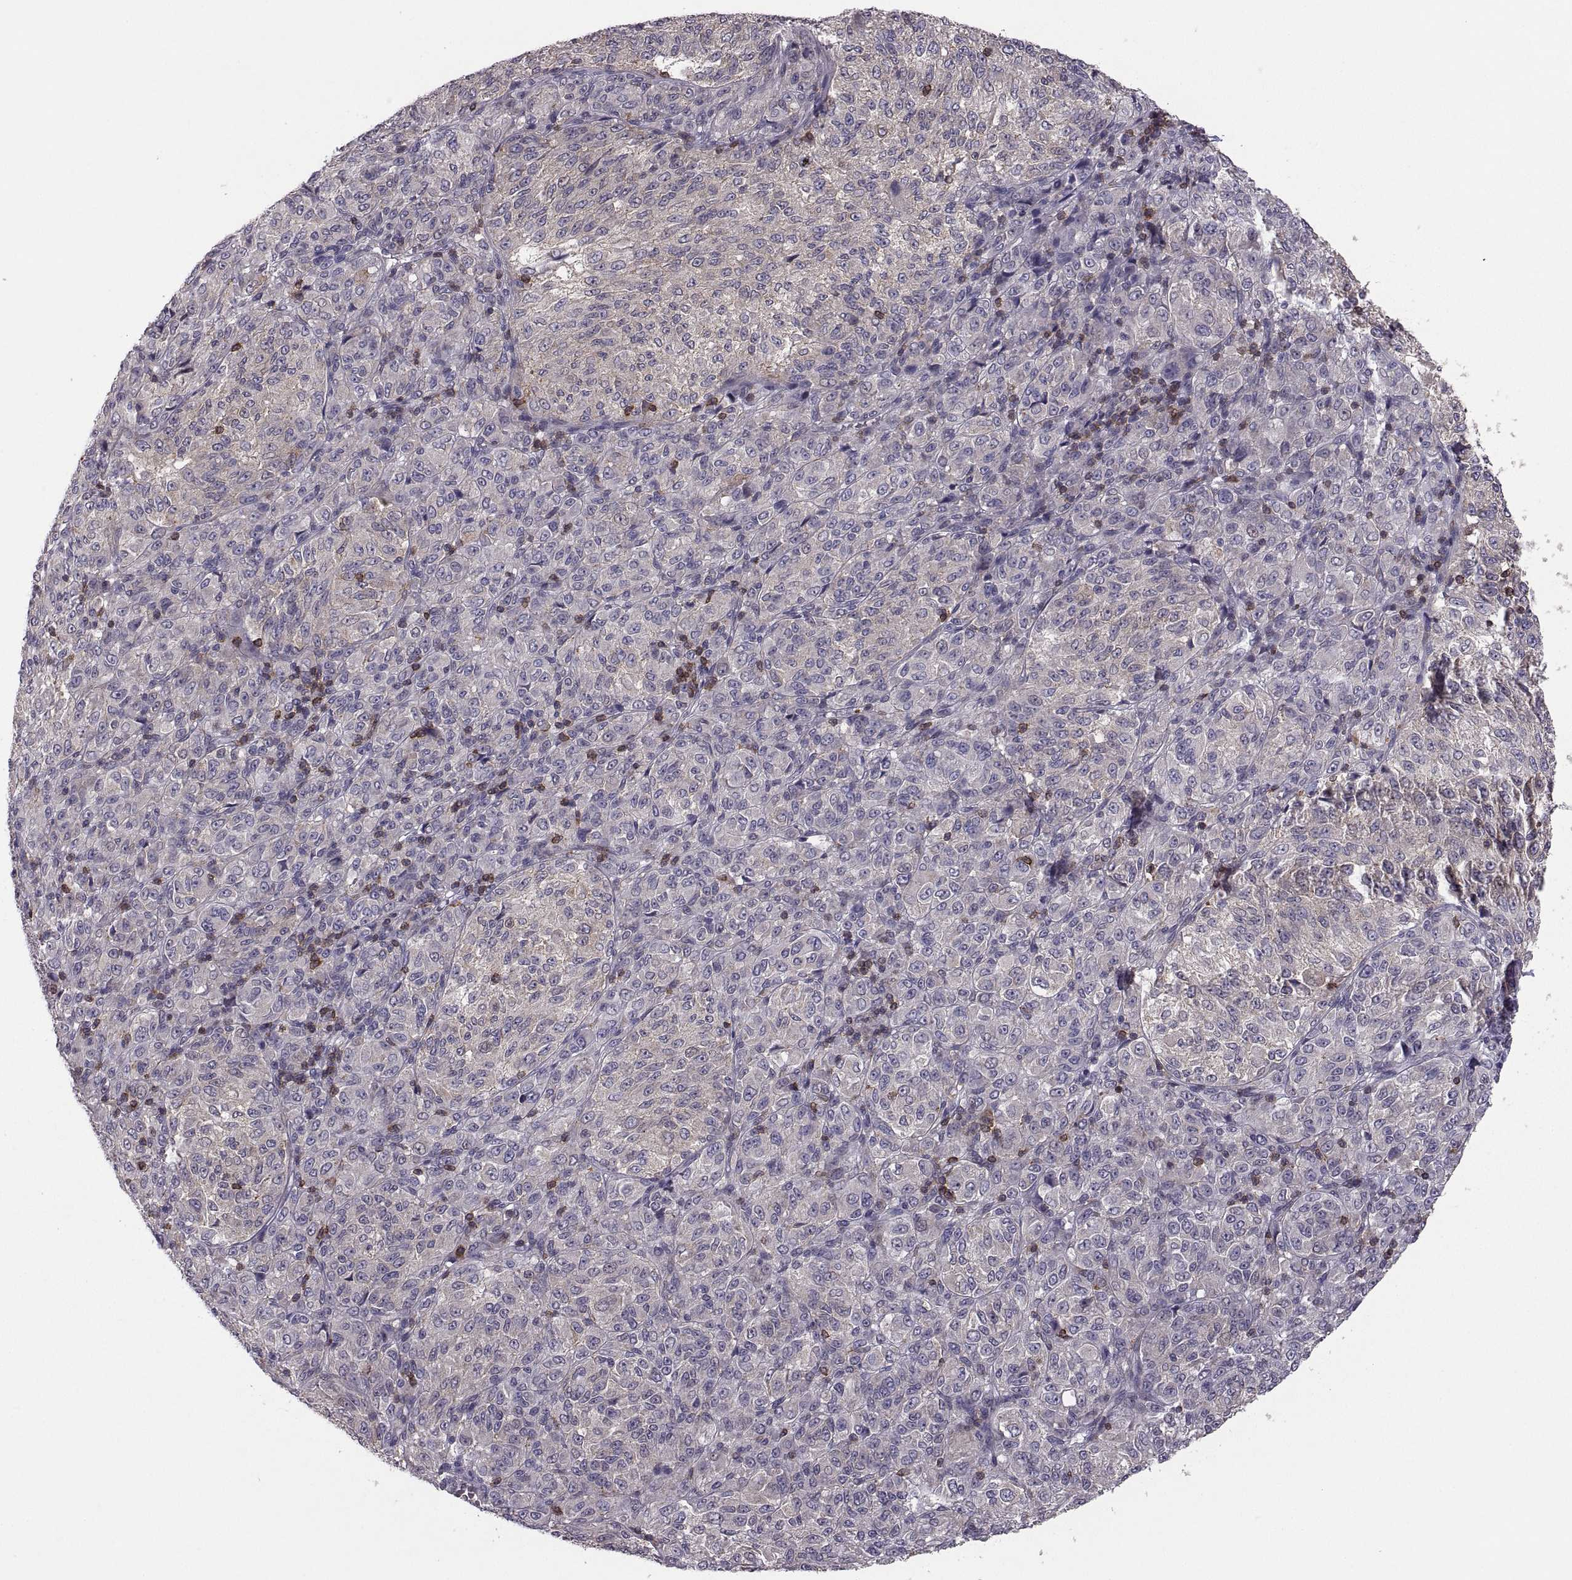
{"staining": {"intensity": "weak", "quantity": "<25%", "location": "cytoplasmic/membranous"}, "tissue": "melanoma", "cell_type": "Tumor cells", "image_type": "cancer", "snomed": [{"axis": "morphology", "description": "Malignant melanoma, Metastatic site"}, {"axis": "topography", "description": "Brain"}], "caption": "Immunohistochemistry of human melanoma demonstrates no expression in tumor cells. The staining was performed using DAB to visualize the protein expression in brown, while the nuclei were stained in blue with hematoxylin (Magnification: 20x).", "gene": "EZR", "patient": {"sex": "female", "age": 56}}